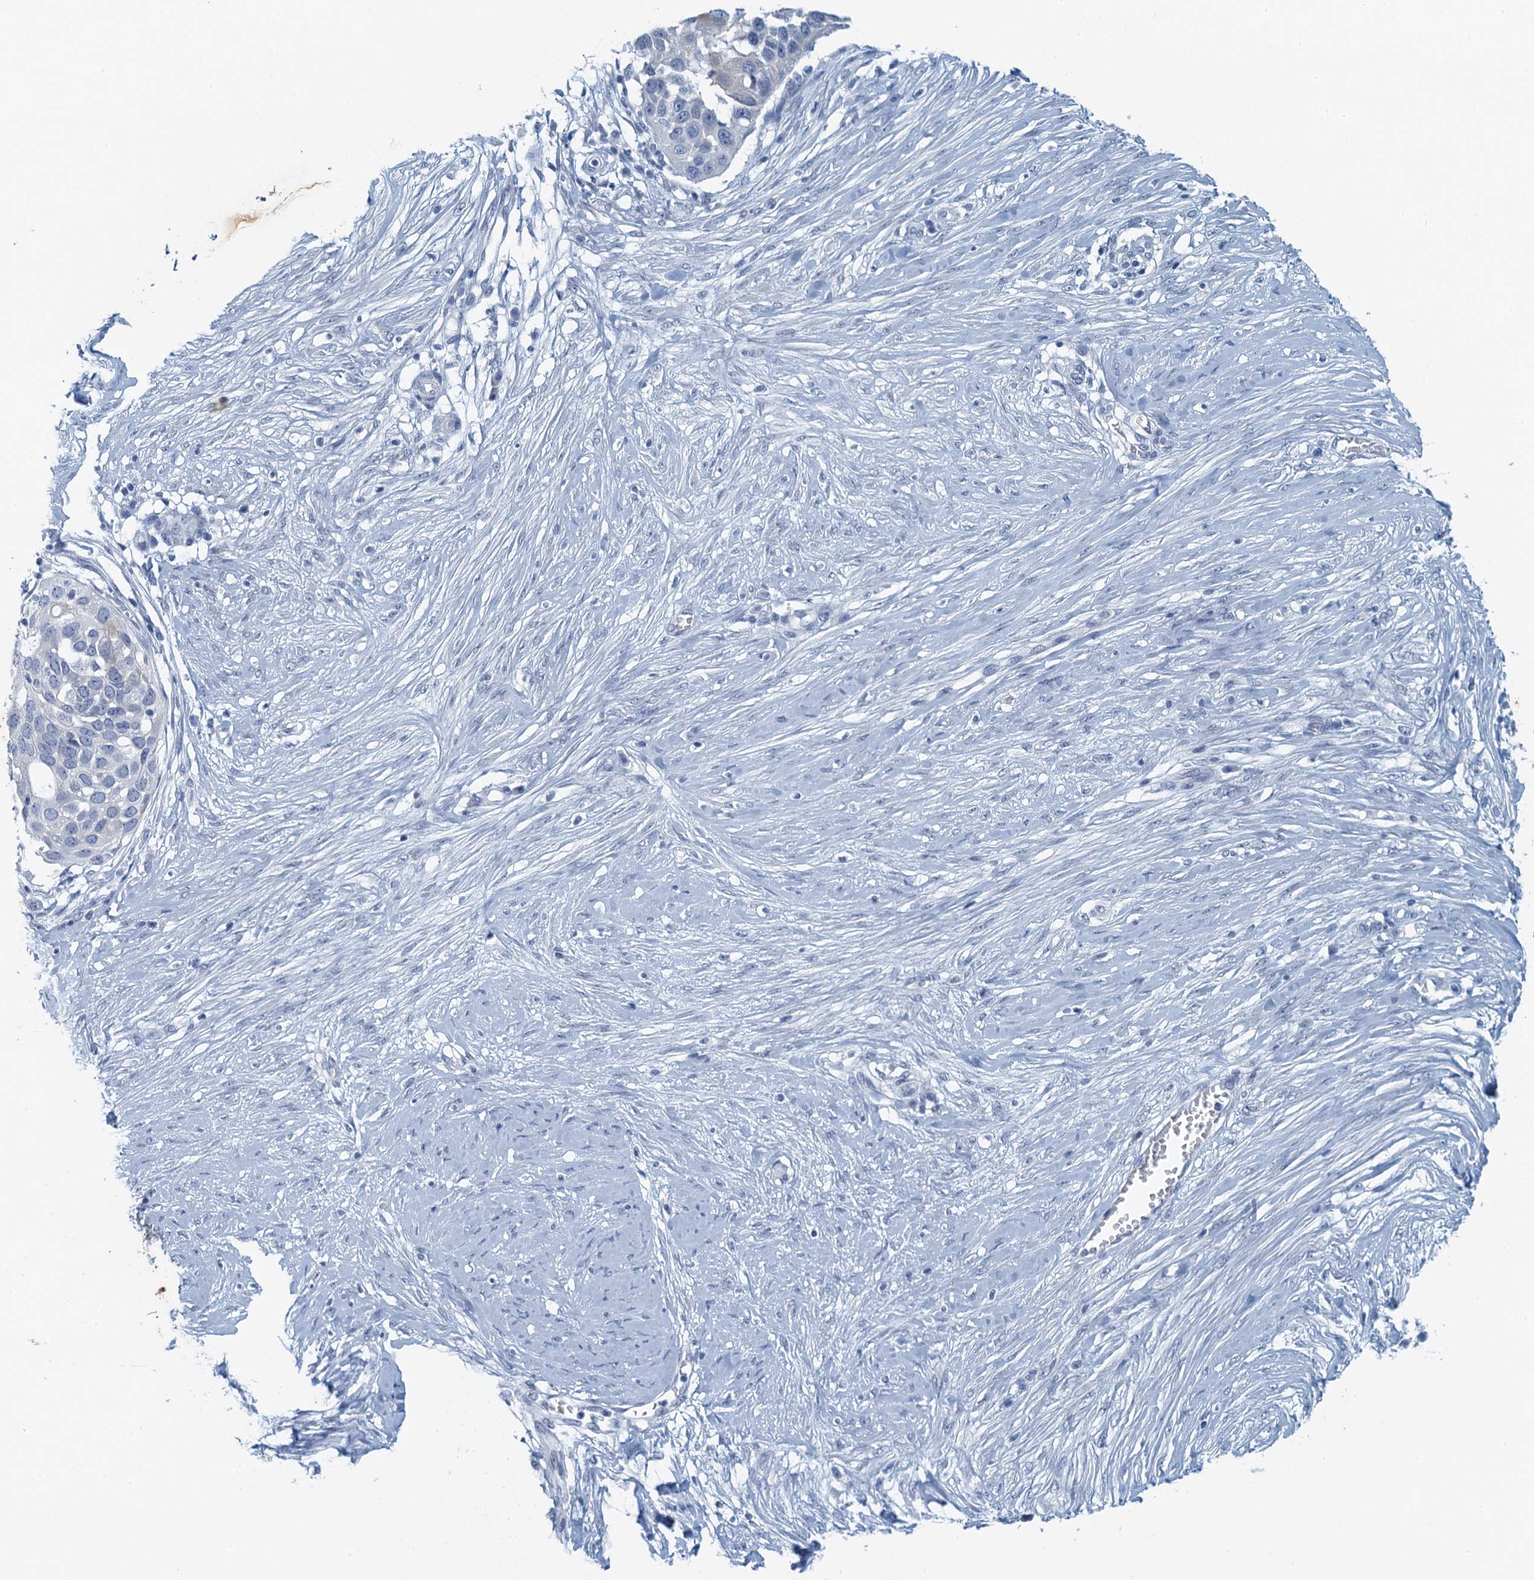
{"staining": {"intensity": "negative", "quantity": "none", "location": "none"}, "tissue": "skin cancer", "cell_type": "Tumor cells", "image_type": "cancer", "snomed": [{"axis": "morphology", "description": "Squamous cell carcinoma, NOS"}, {"axis": "topography", "description": "Skin"}], "caption": "Immunohistochemistry micrograph of human skin cancer (squamous cell carcinoma) stained for a protein (brown), which demonstrates no staining in tumor cells.", "gene": "ENSG00000131152", "patient": {"sex": "female", "age": 44}}